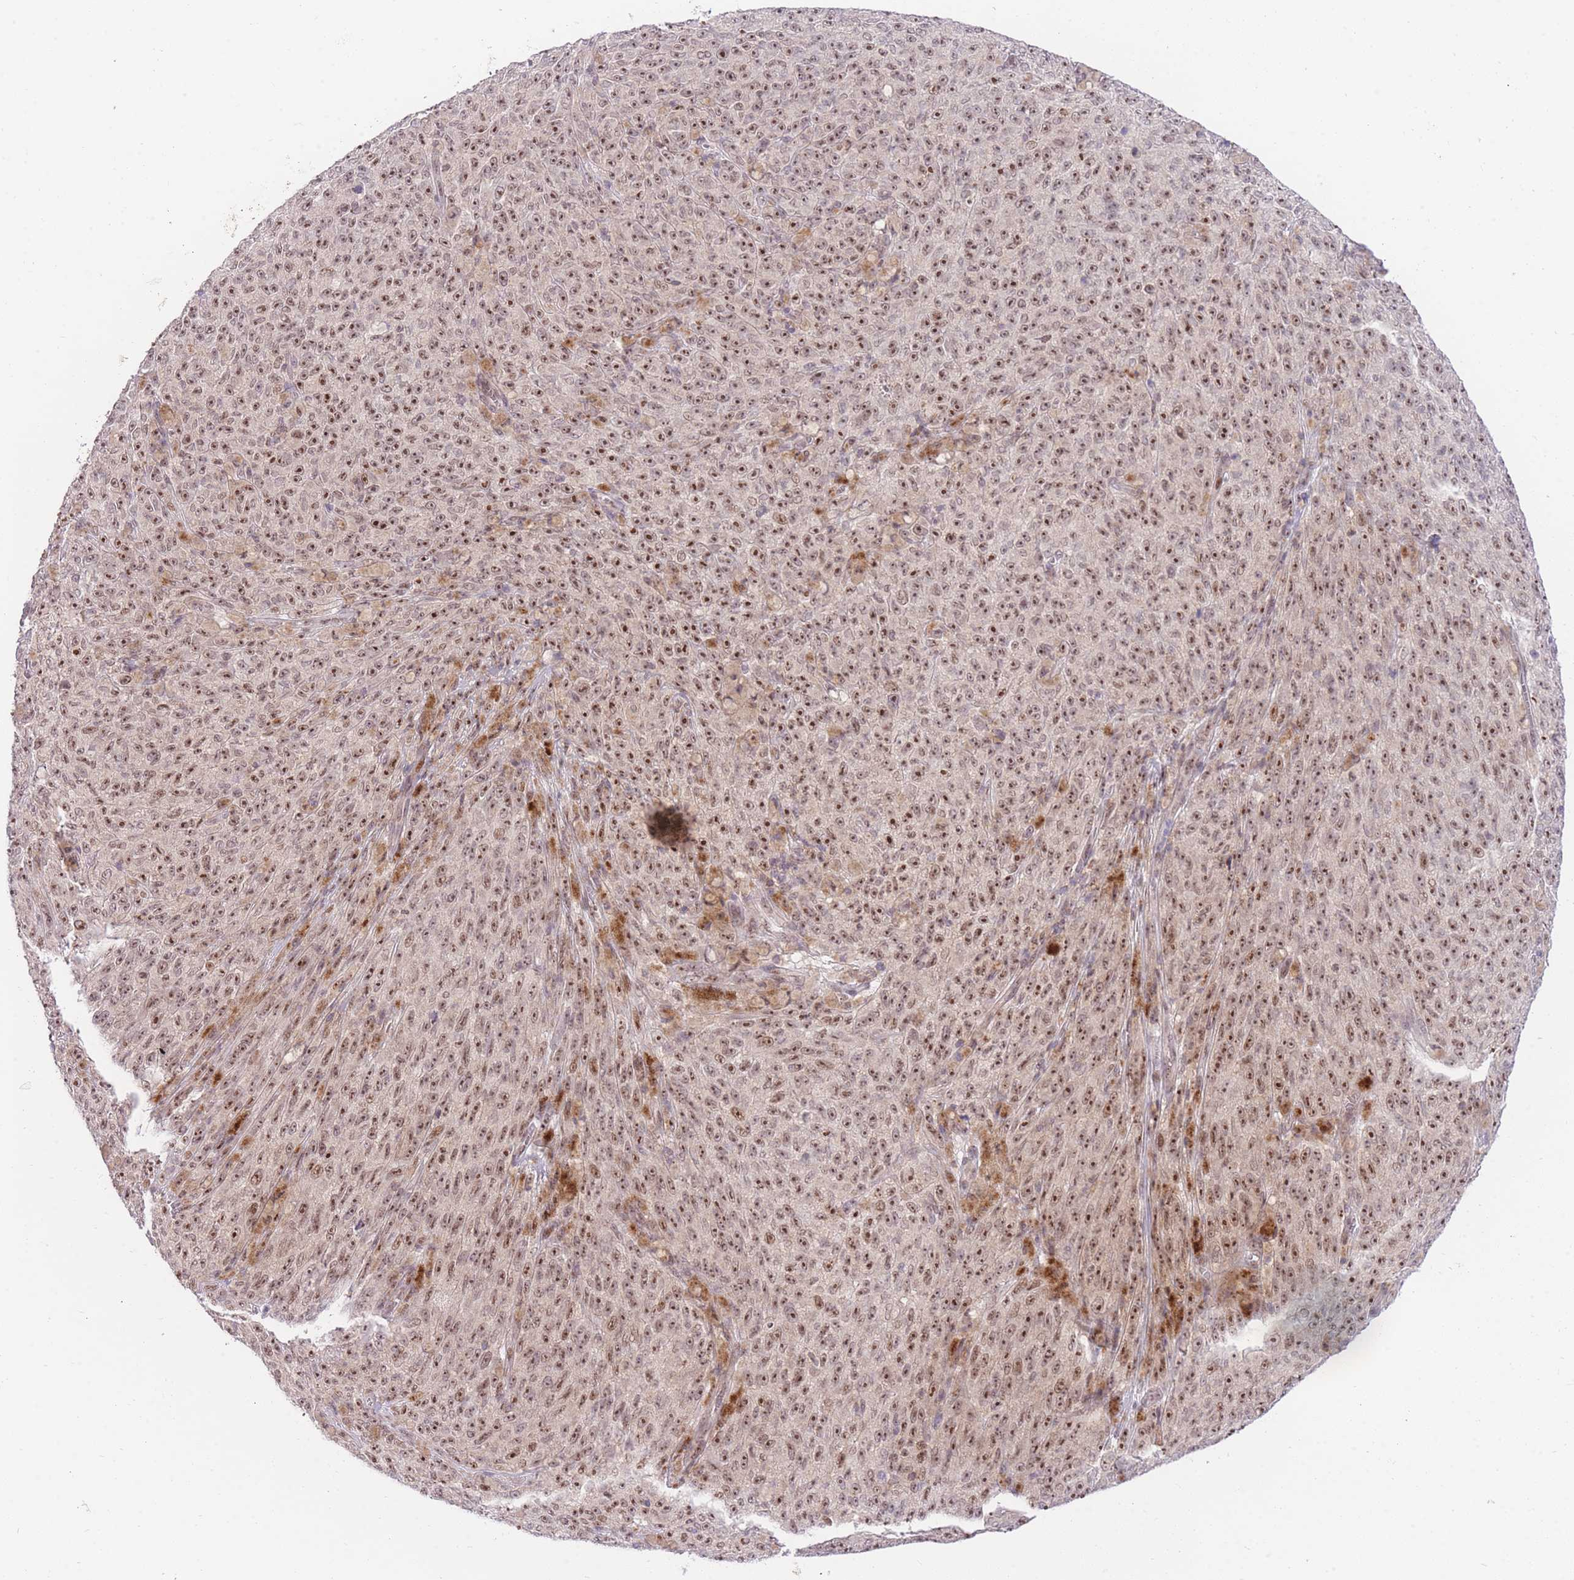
{"staining": {"intensity": "moderate", "quantity": ">75%", "location": "nuclear"}, "tissue": "melanoma", "cell_type": "Tumor cells", "image_type": "cancer", "snomed": [{"axis": "morphology", "description": "Malignant melanoma, NOS"}, {"axis": "topography", "description": "Skin"}], "caption": "Malignant melanoma stained with DAB (3,3'-diaminobenzidine) IHC reveals medium levels of moderate nuclear positivity in about >75% of tumor cells.", "gene": "STK39", "patient": {"sex": "female", "age": 82}}